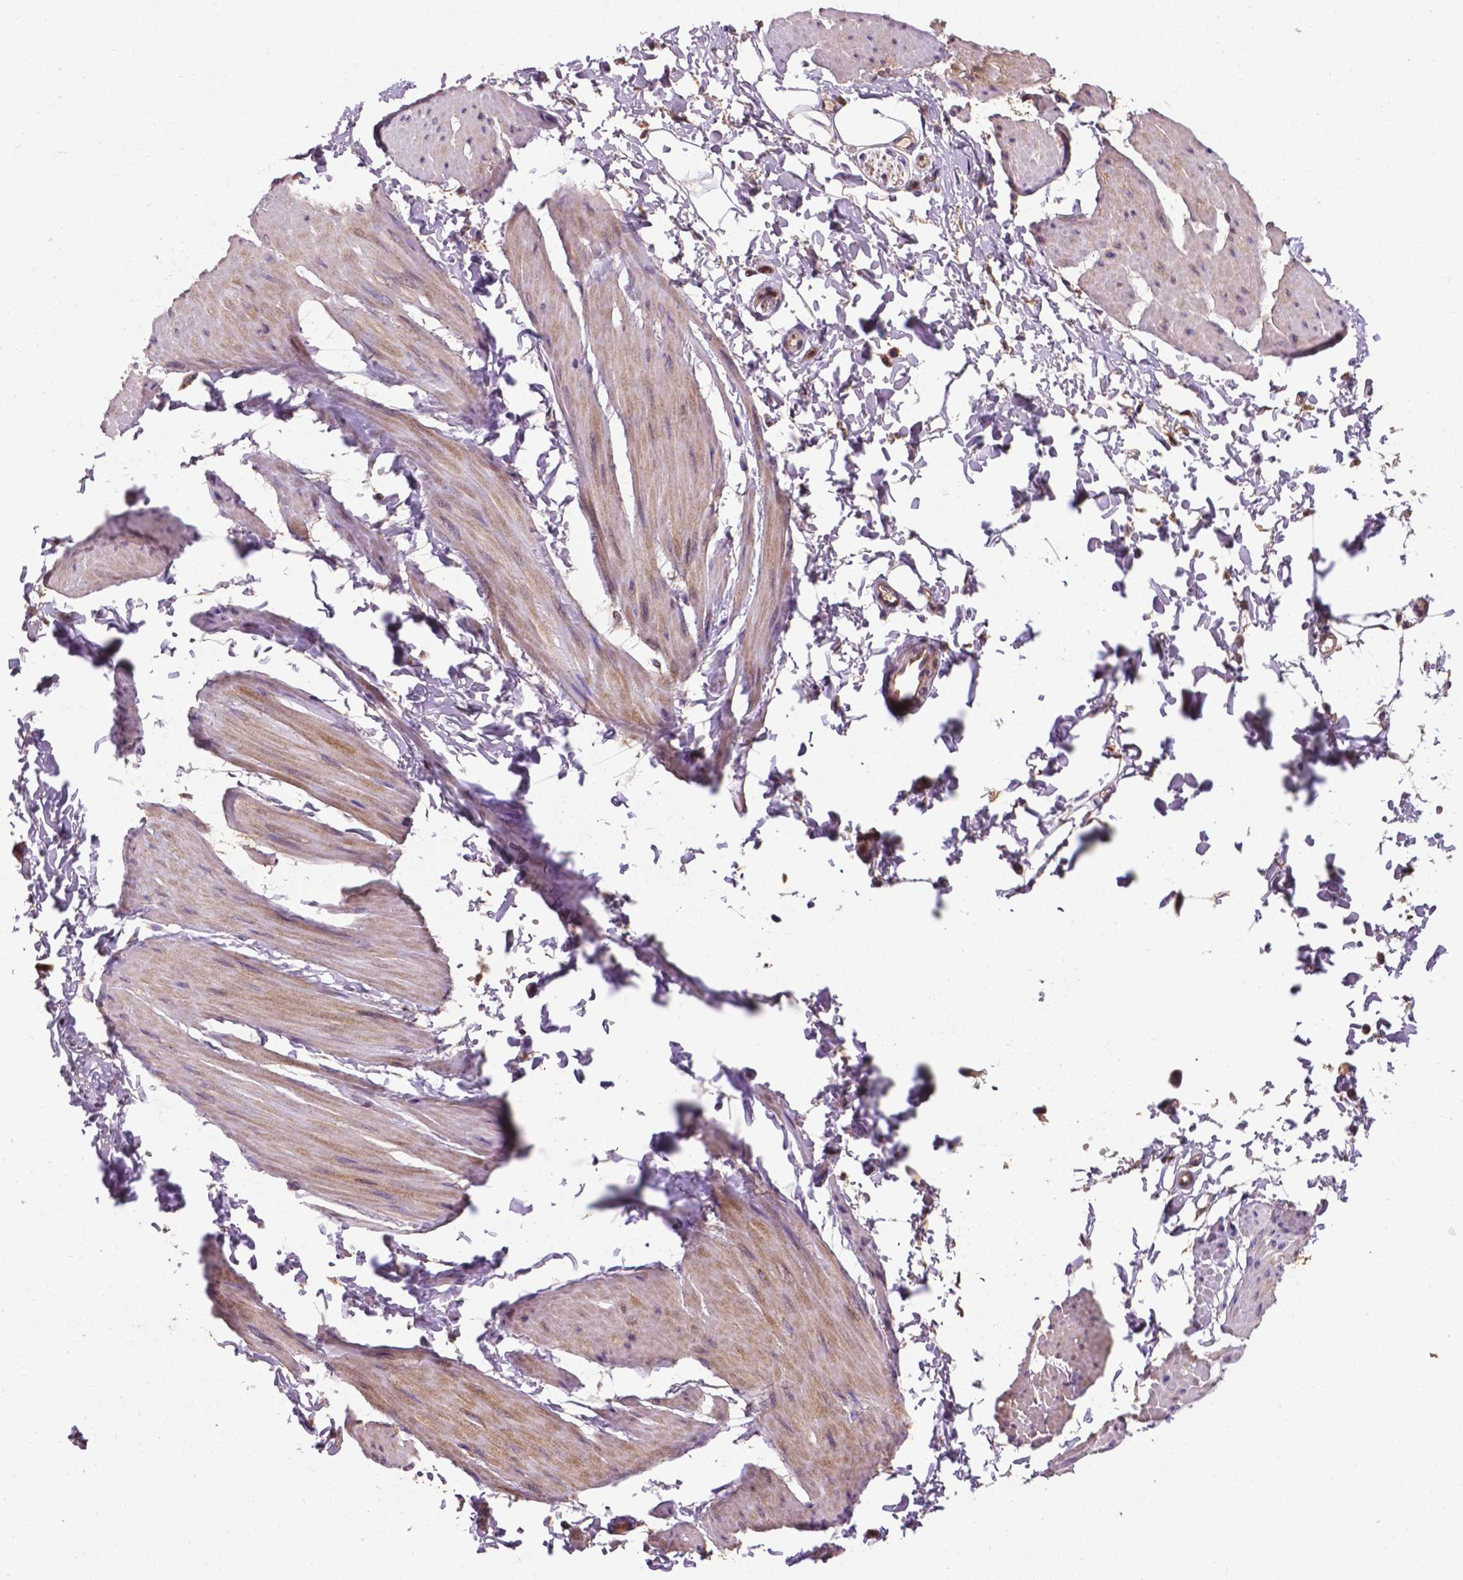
{"staining": {"intensity": "moderate", "quantity": "<25%", "location": "cytoplasmic/membranous"}, "tissue": "adipose tissue", "cell_type": "Adipocytes", "image_type": "normal", "snomed": [{"axis": "morphology", "description": "Normal tissue, NOS"}, {"axis": "topography", "description": "Smooth muscle"}, {"axis": "topography", "description": "Peripheral nerve tissue"}], "caption": "The immunohistochemical stain labels moderate cytoplasmic/membranous staining in adipocytes of benign adipose tissue.", "gene": "SMAD3", "patient": {"sex": "male", "age": 58}}